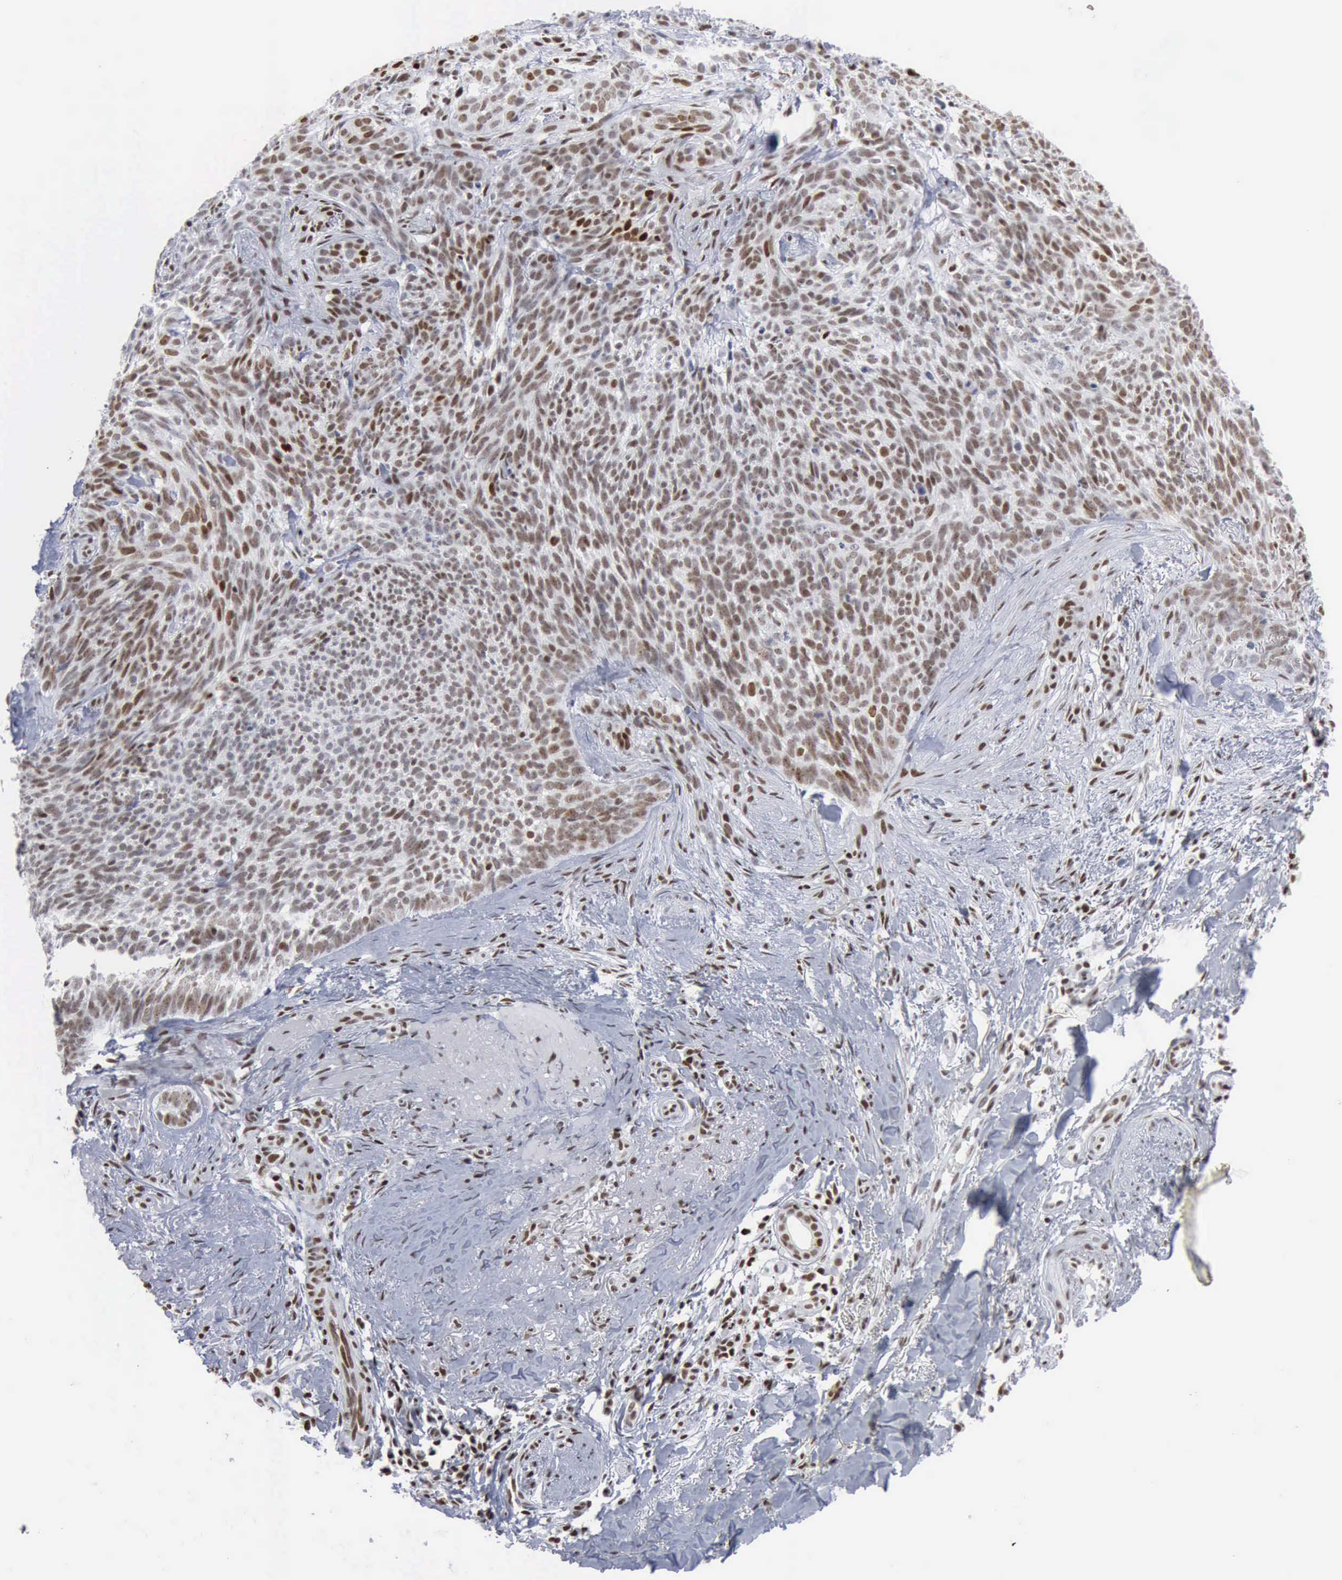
{"staining": {"intensity": "moderate", "quantity": ">75%", "location": "nuclear"}, "tissue": "skin cancer", "cell_type": "Tumor cells", "image_type": "cancer", "snomed": [{"axis": "morphology", "description": "Basal cell carcinoma"}, {"axis": "topography", "description": "Skin"}], "caption": "High-power microscopy captured an immunohistochemistry (IHC) photomicrograph of skin basal cell carcinoma, revealing moderate nuclear expression in about >75% of tumor cells.", "gene": "XPA", "patient": {"sex": "female", "age": 81}}